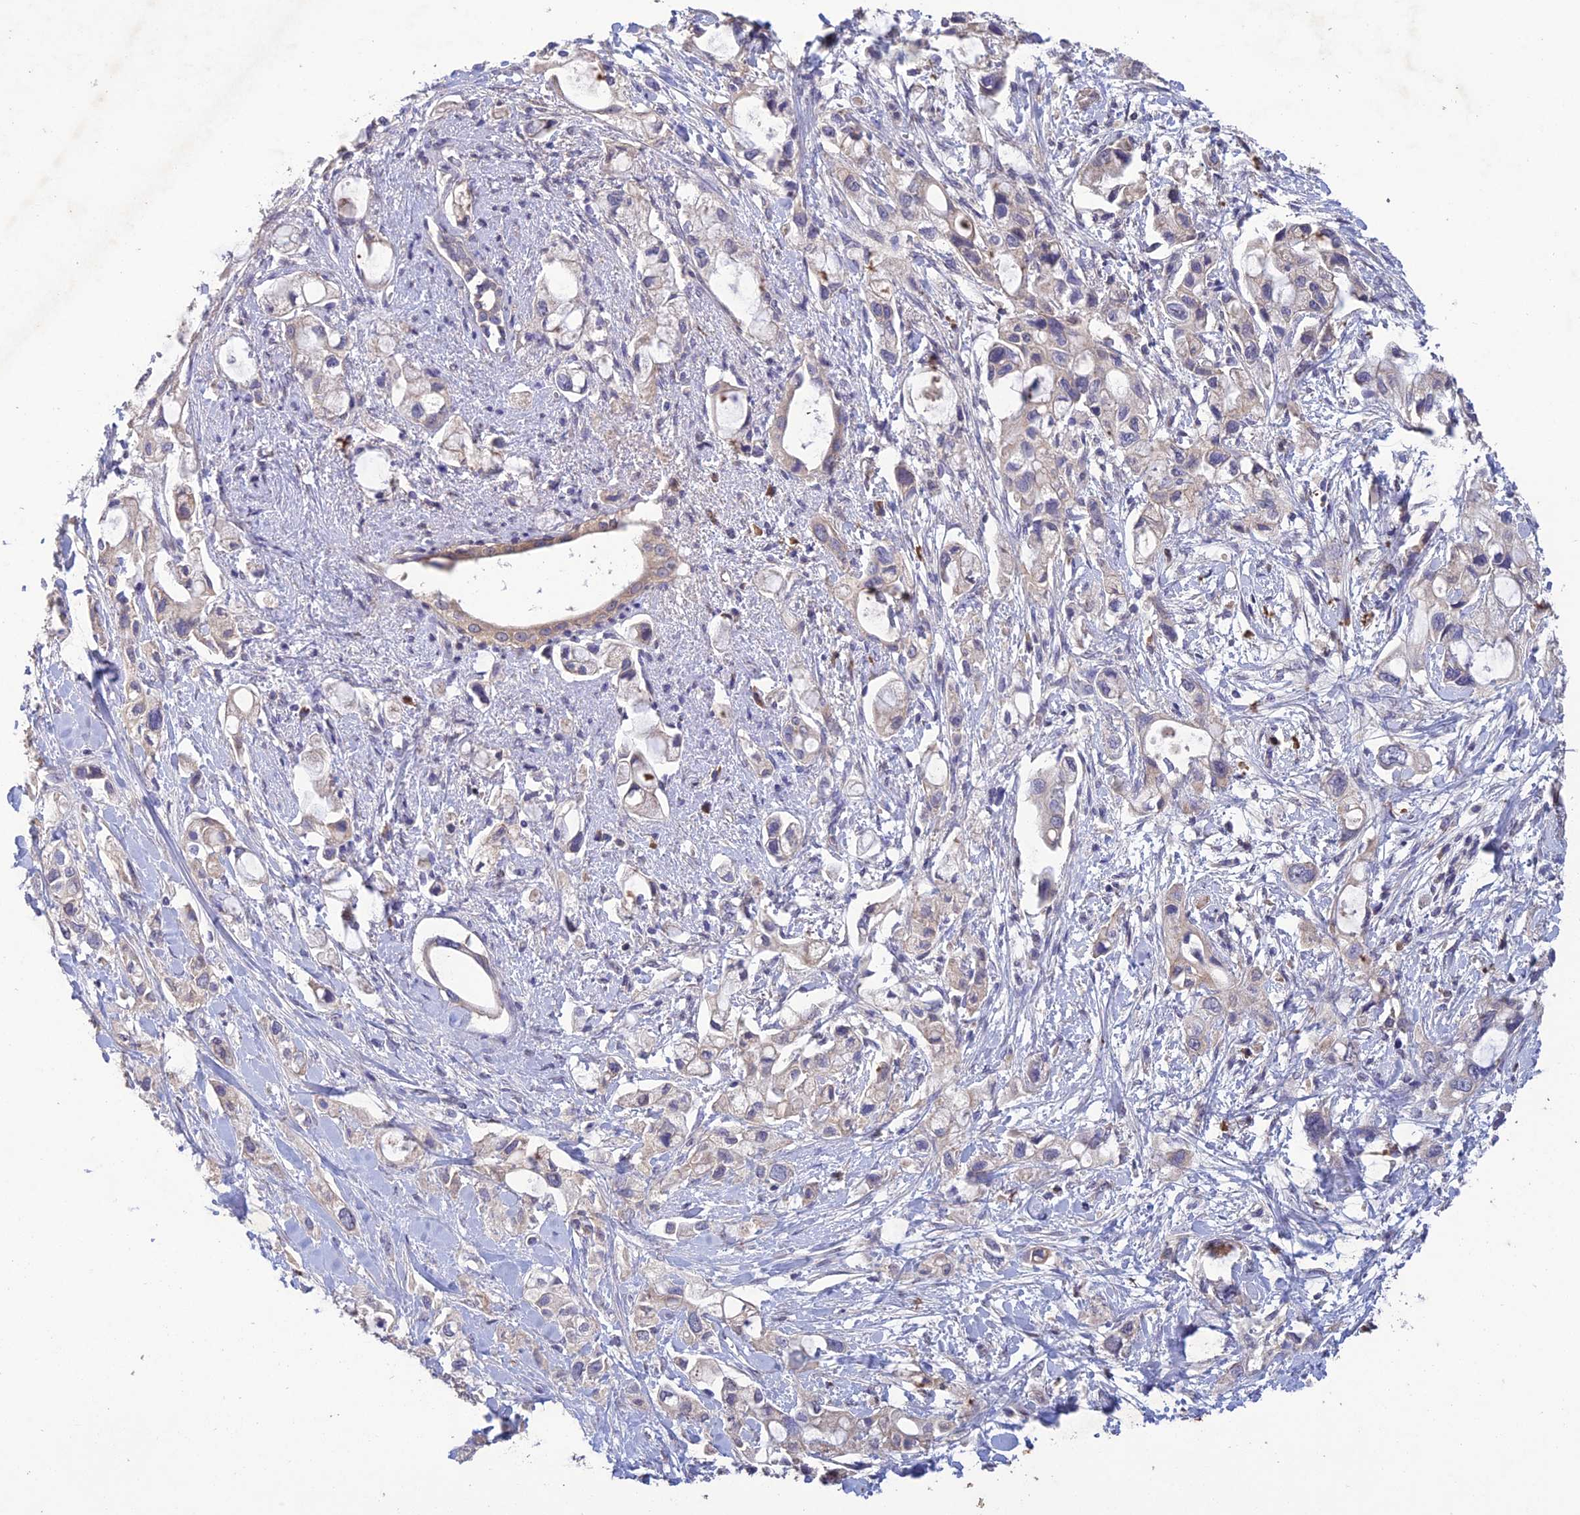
{"staining": {"intensity": "negative", "quantity": "none", "location": "none"}, "tissue": "pancreatic cancer", "cell_type": "Tumor cells", "image_type": "cancer", "snomed": [{"axis": "morphology", "description": "Adenocarcinoma, NOS"}, {"axis": "topography", "description": "Pancreas"}], "caption": "IHC of human pancreatic cancer exhibits no positivity in tumor cells. (Brightfield microscopy of DAB (3,3'-diaminobenzidine) immunohistochemistry at high magnification).", "gene": "SLC39A13", "patient": {"sex": "female", "age": 56}}